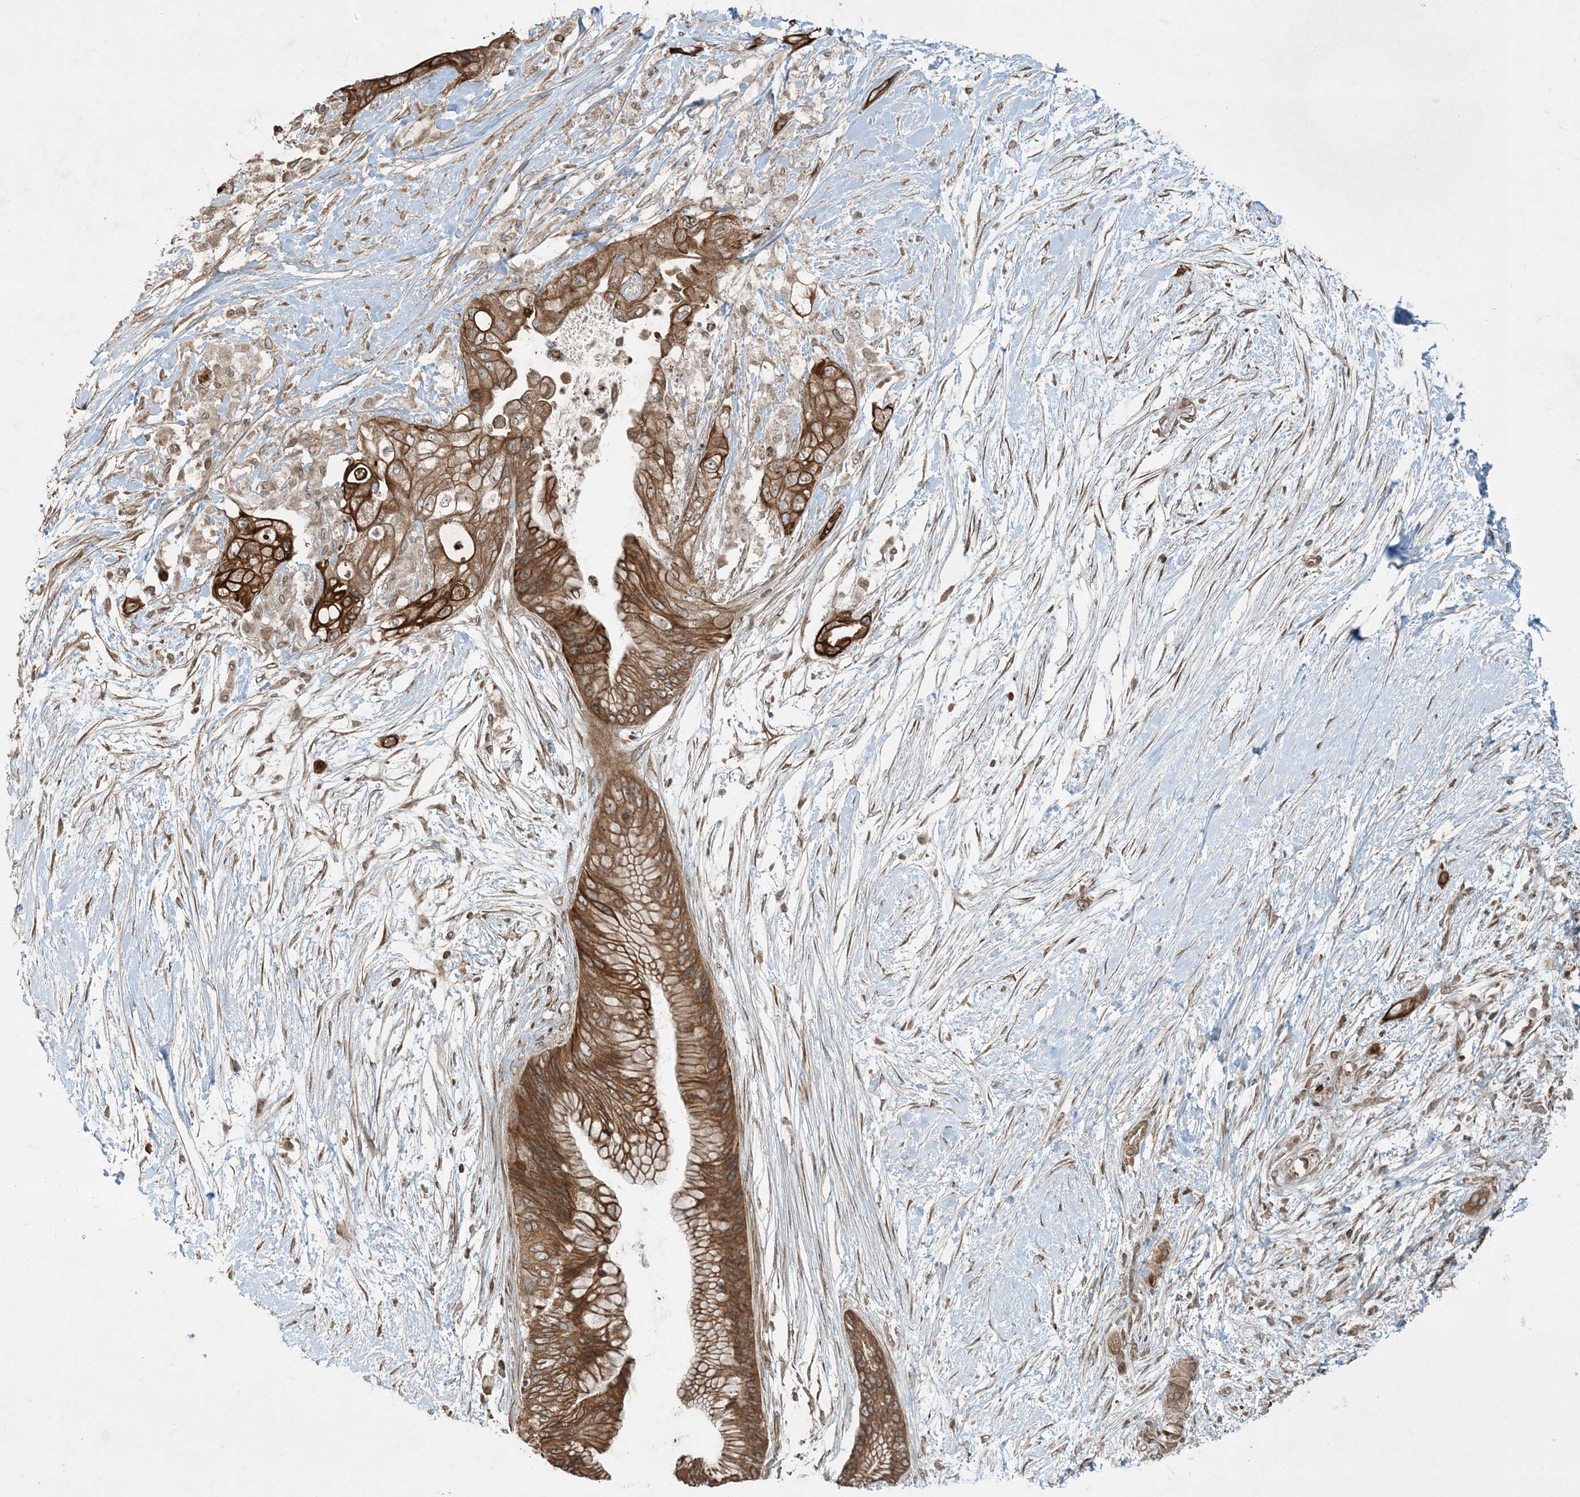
{"staining": {"intensity": "moderate", "quantity": ">75%", "location": "cytoplasmic/membranous"}, "tissue": "pancreatic cancer", "cell_type": "Tumor cells", "image_type": "cancer", "snomed": [{"axis": "morphology", "description": "Adenocarcinoma, NOS"}, {"axis": "topography", "description": "Pancreas"}], "caption": "Pancreatic cancer tissue reveals moderate cytoplasmic/membranous staining in about >75% of tumor cells", "gene": "COMMD8", "patient": {"sex": "male", "age": 53}}